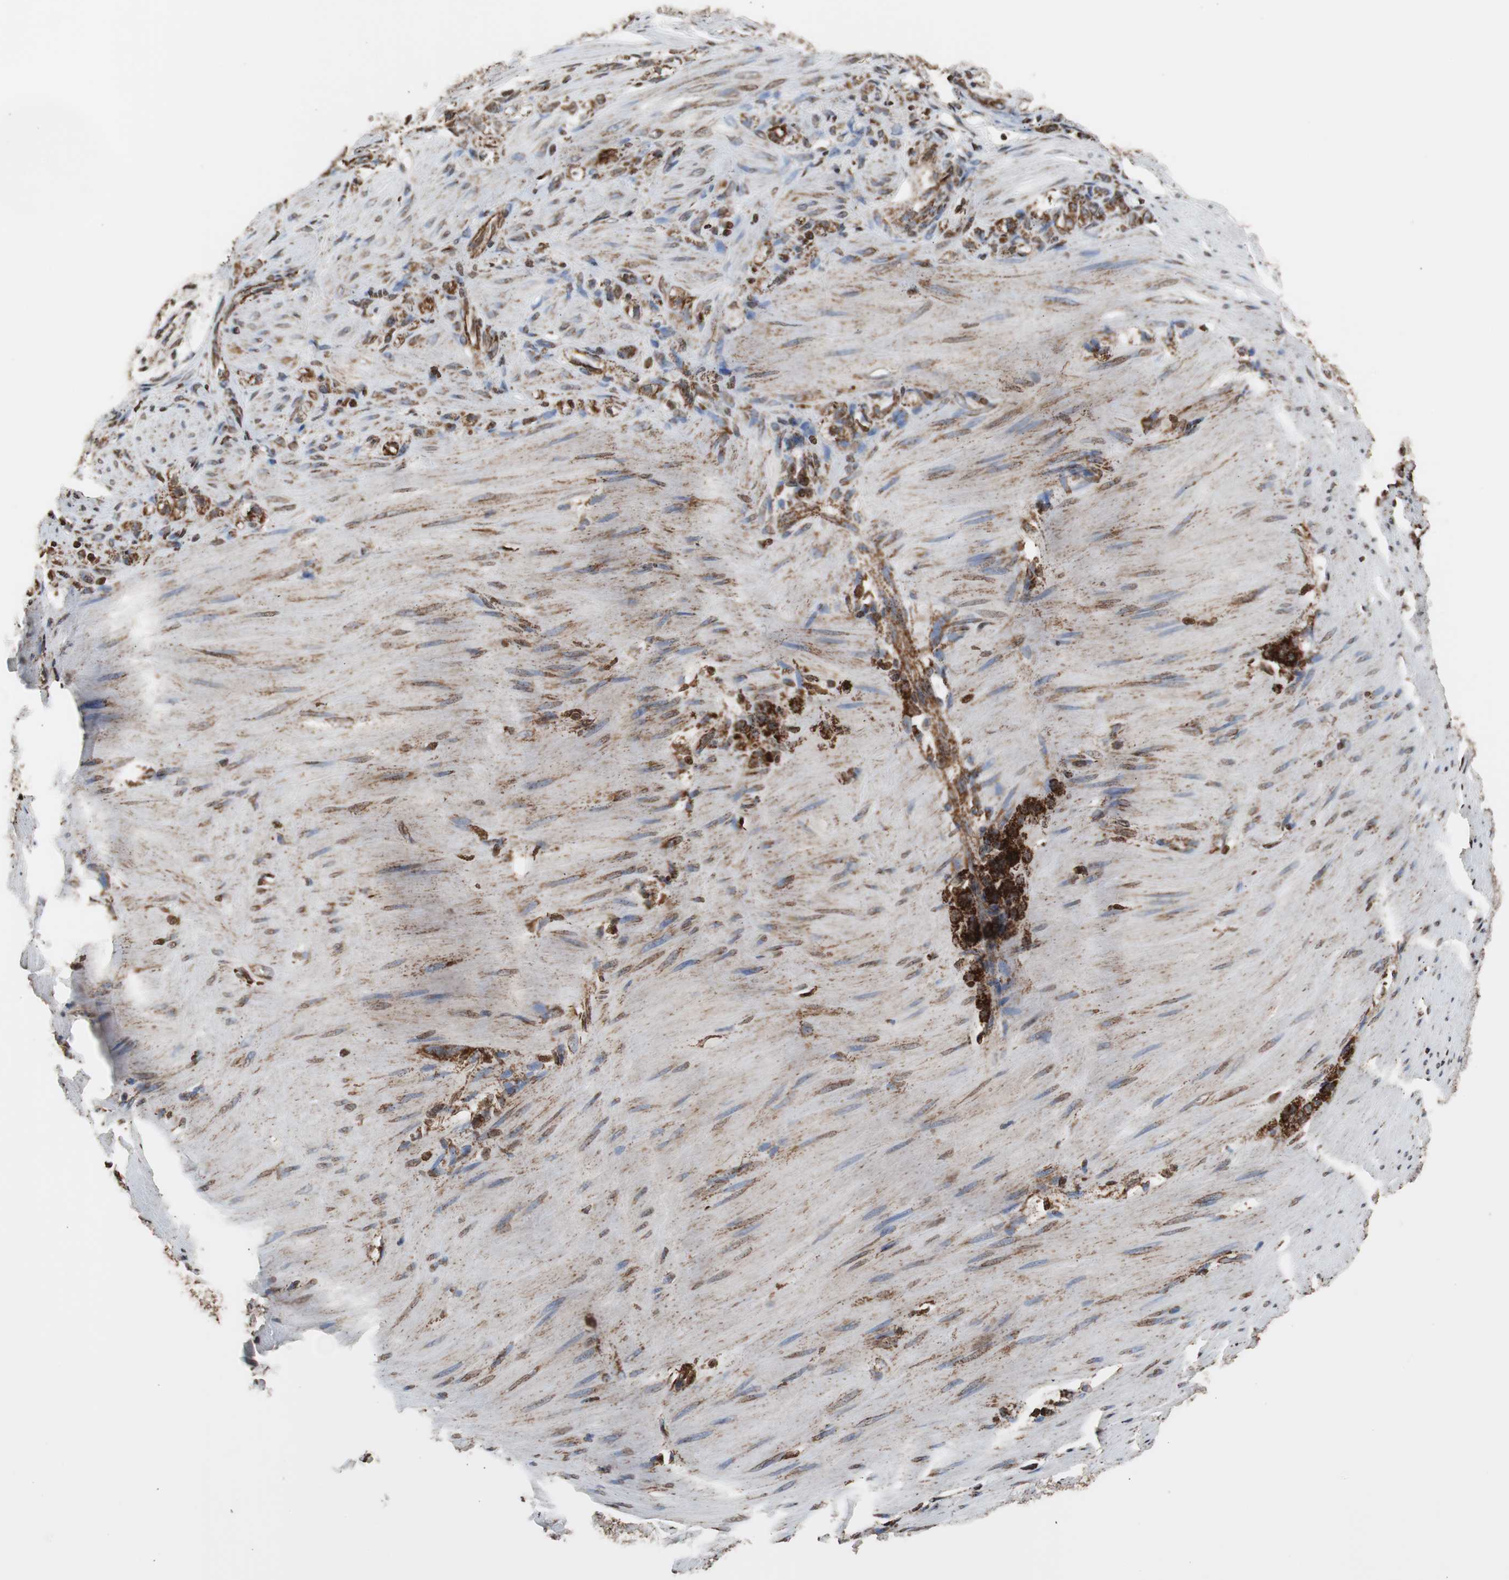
{"staining": {"intensity": "strong", "quantity": ">75%", "location": "cytoplasmic/membranous"}, "tissue": "stomach cancer", "cell_type": "Tumor cells", "image_type": "cancer", "snomed": [{"axis": "morphology", "description": "Adenocarcinoma, NOS"}, {"axis": "topography", "description": "Stomach"}], "caption": "There is high levels of strong cytoplasmic/membranous staining in tumor cells of stomach adenocarcinoma, as demonstrated by immunohistochemical staining (brown color).", "gene": "HSPA9", "patient": {"sex": "male", "age": 82}}